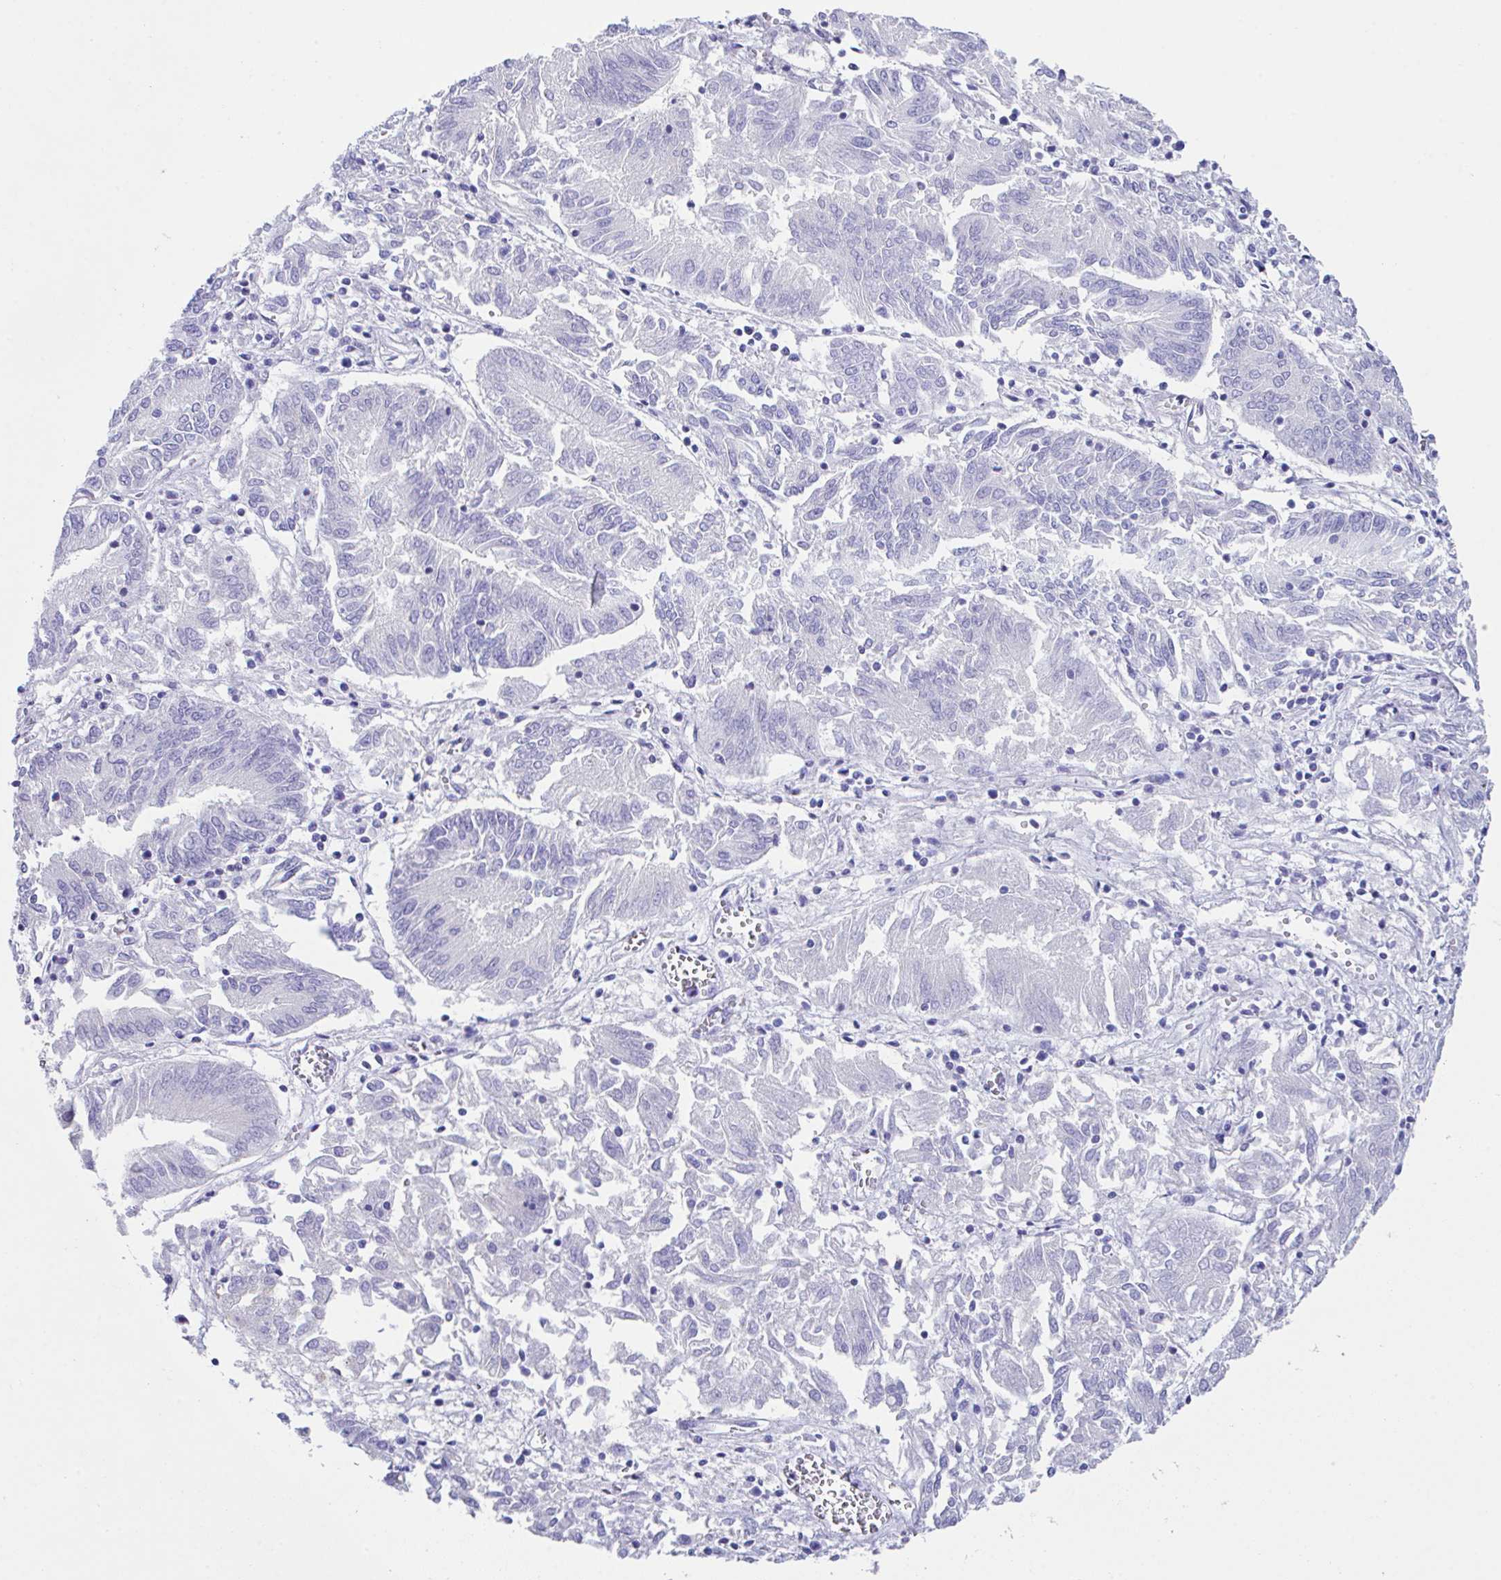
{"staining": {"intensity": "negative", "quantity": "none", "location": "none"}, "tissue": "endometrial cancer", "cell_type": "Tumor cells", "image_type": "cancer", "snomed": [{"axis": "morphology", "description": "Adenocarcinoma, NOS"}, {"axis": "topography", "description": "Endometrium"}], "caption": "Human adenocarcinoma (endometrial) stained for a protein using IHC demonstrates no staining in tumor cells.", "gene": "SLC16A6", "patient": {"sex": "female", "age": 54}}